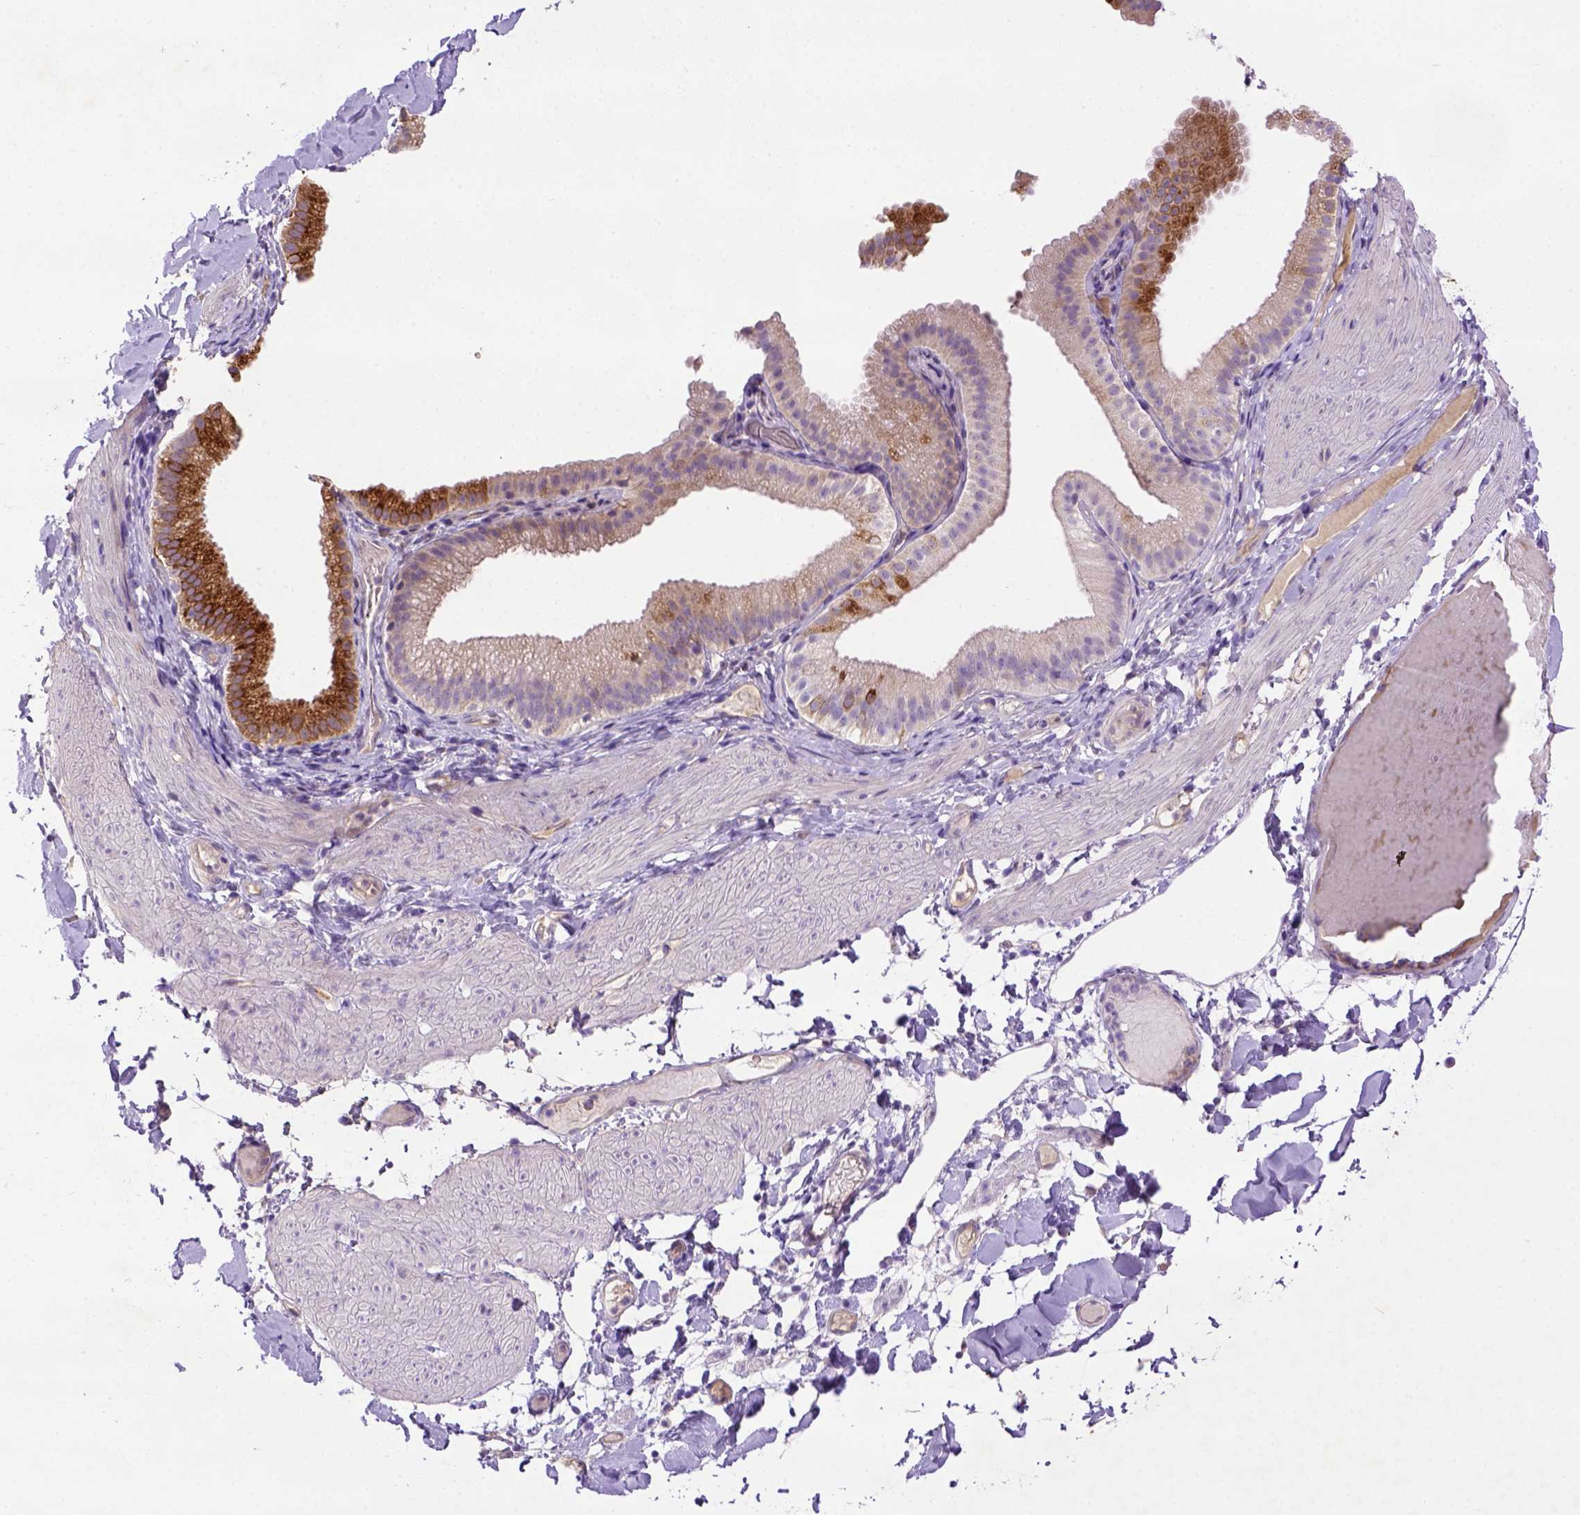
{"staining": {"intensity": "negative", "quantity": "none", "location": "none"}, "tissue": "adipose tissue", "cell_type": "Adipocytes", "image_type": "normal", "snomed": [{"axis": "morphology", "description": "Normal tissue, NOS"}, {"axis": "topography", "description": "Gallbladder"}, {"axis": "topography", "description": "Peripheral nerve tissue"}], "caption": "Protein analysis of unremarkable adipose tissue exhibits no significant expression in adipocytes. (Stains: DAB (3,3'-diaminobenzidine) IHC with hematoxylin counter stain, Microscopy: brightfield microscopy at high magnification).", "gene": "DEPDC1B", "patient": {"sex": "female", "age": 45}}